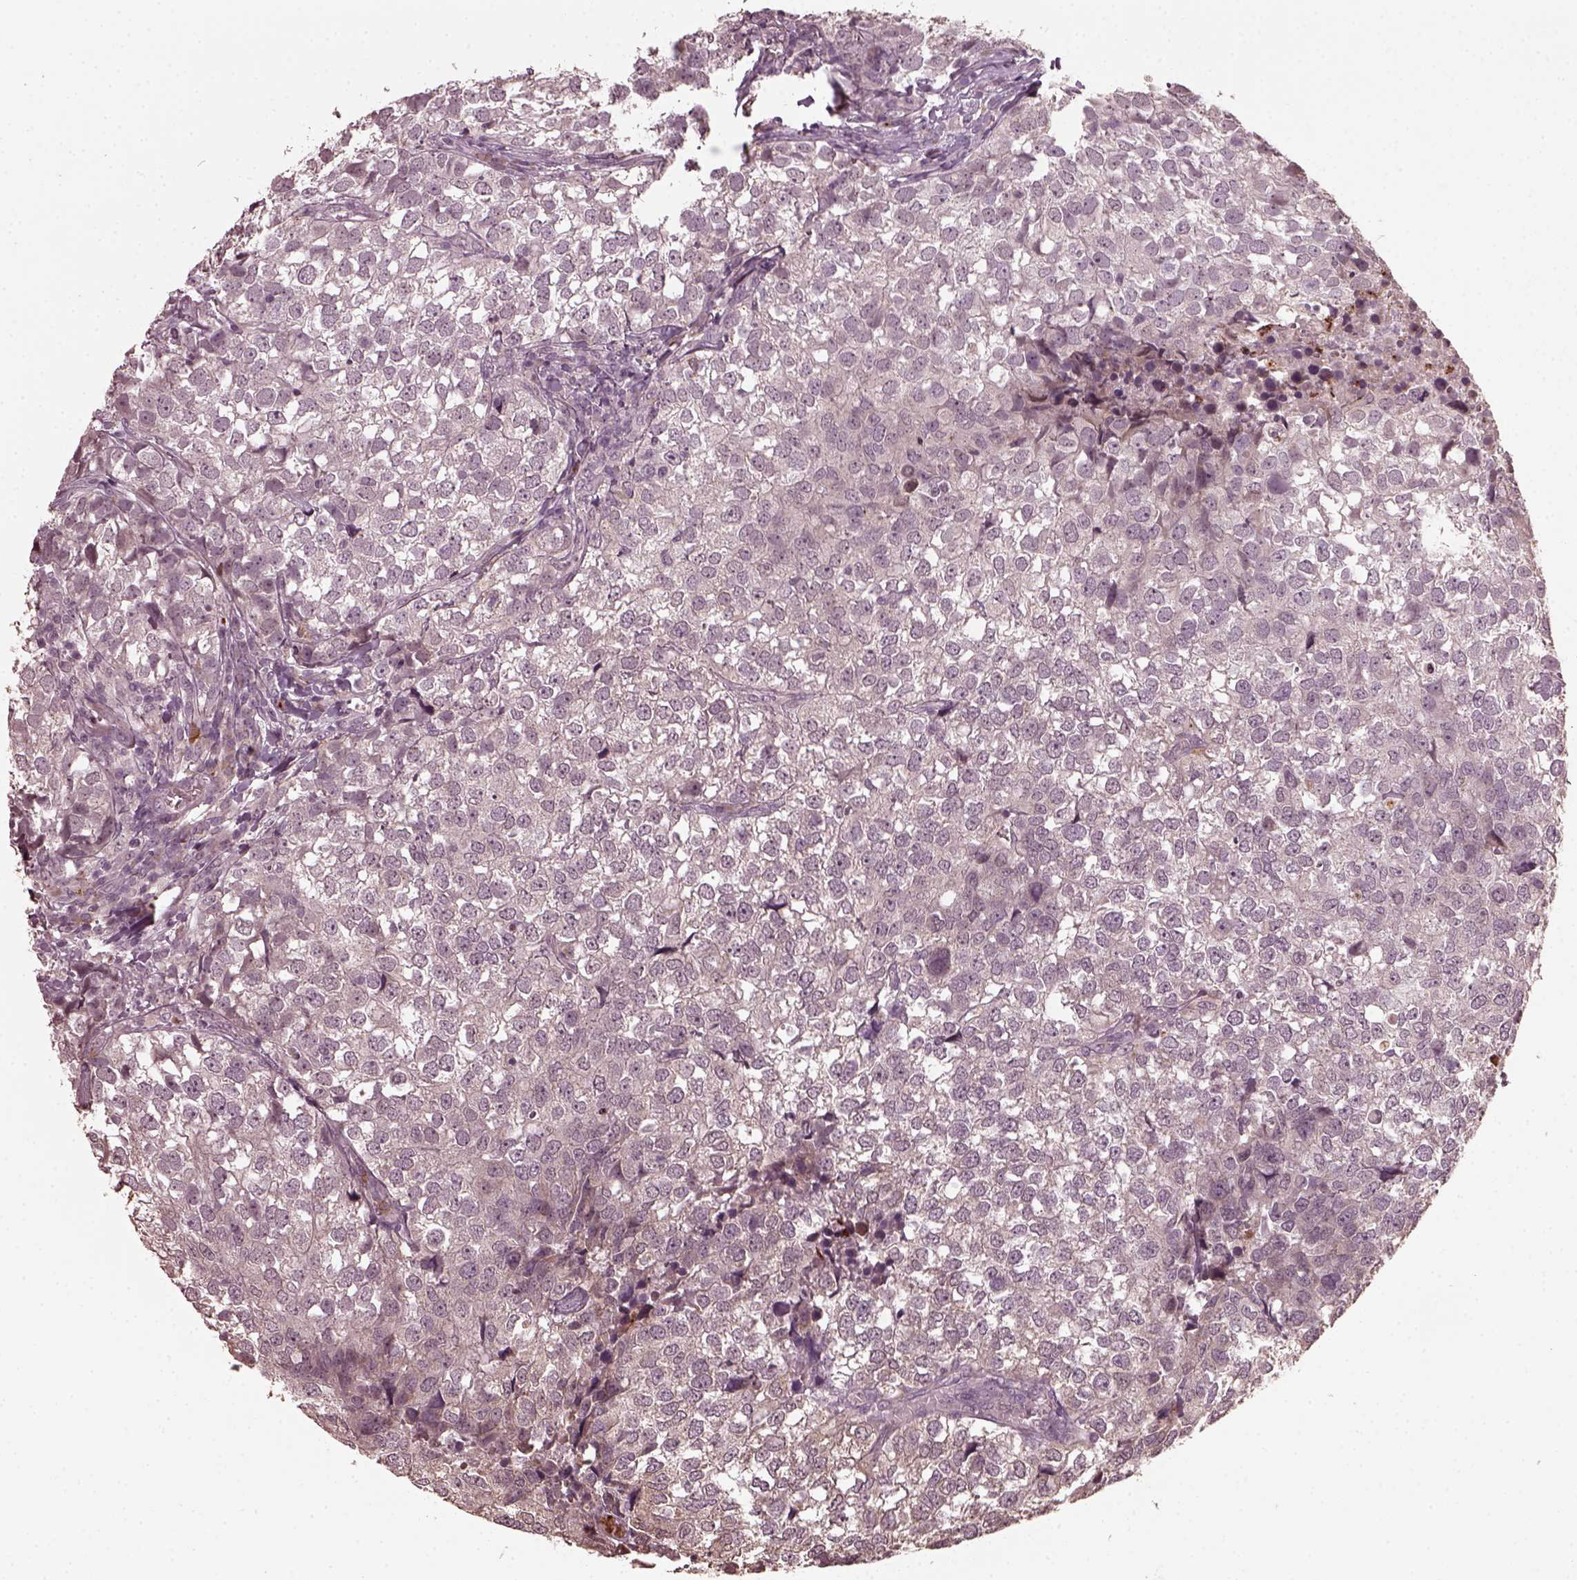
{"staining": {"intensity": "negative", "quantity": "none", "location": "none"}, "tissue": "breast cancer", "cell_type": "Tumor cells", "image_type": "cancer", "snomed": [{"axis": "morphology", "description": "Duct carcinoma"}, {"axis": "topography", "description": "Breast"}], "caption": "An image of invasive ductal carcinoma (breast) stained for a protein reveals no brown staining in tumor cells. (IHC, brightfield microscopy, high magnification).", "gene": "RUFY3", "patient": {"sex": "female", "age": 30}}